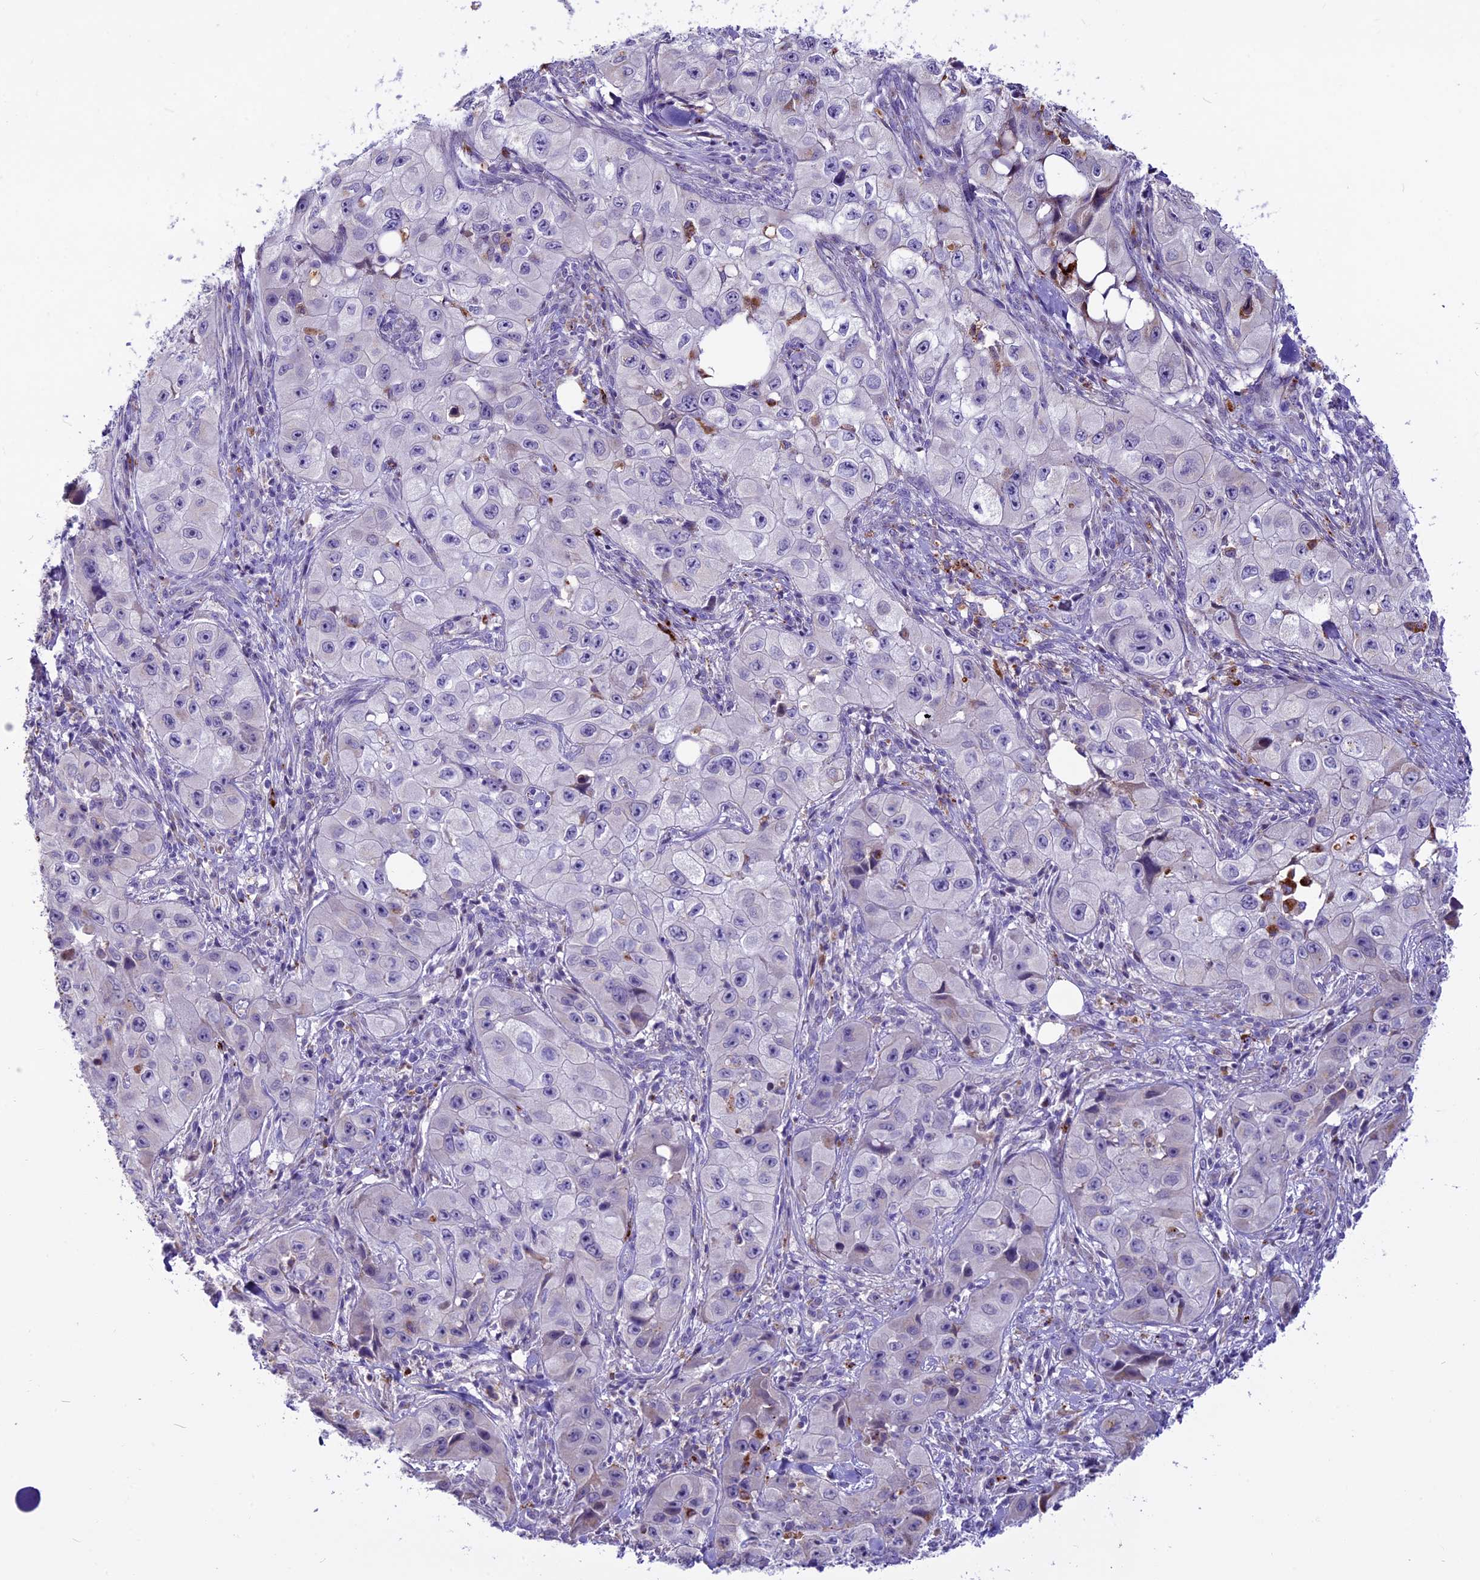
{"staining": {"intensity": "negative", "quantity": "none", "location": "none"}, "tissue": "skin cancer", "cell_type": "Tumor cells", "image_type": "cancer", "snomed": [{"axis": "morphology", "description": "Squamous cell carcinoma, NOS"}, {"axis": "topography", "description": "Skin"}, {"axis": "topography", "description": "Subcutis"}], "caption": "Immunohistochemistry histopathology image of neoplastic tissue: squamous cell carcinoma (skin) stained with DAB (3,3'-diaminobenzidine) shows no significant protein staining in tumor cells.", "gene": "THRSP", "patient": {"sex": "male", "age": 73}}